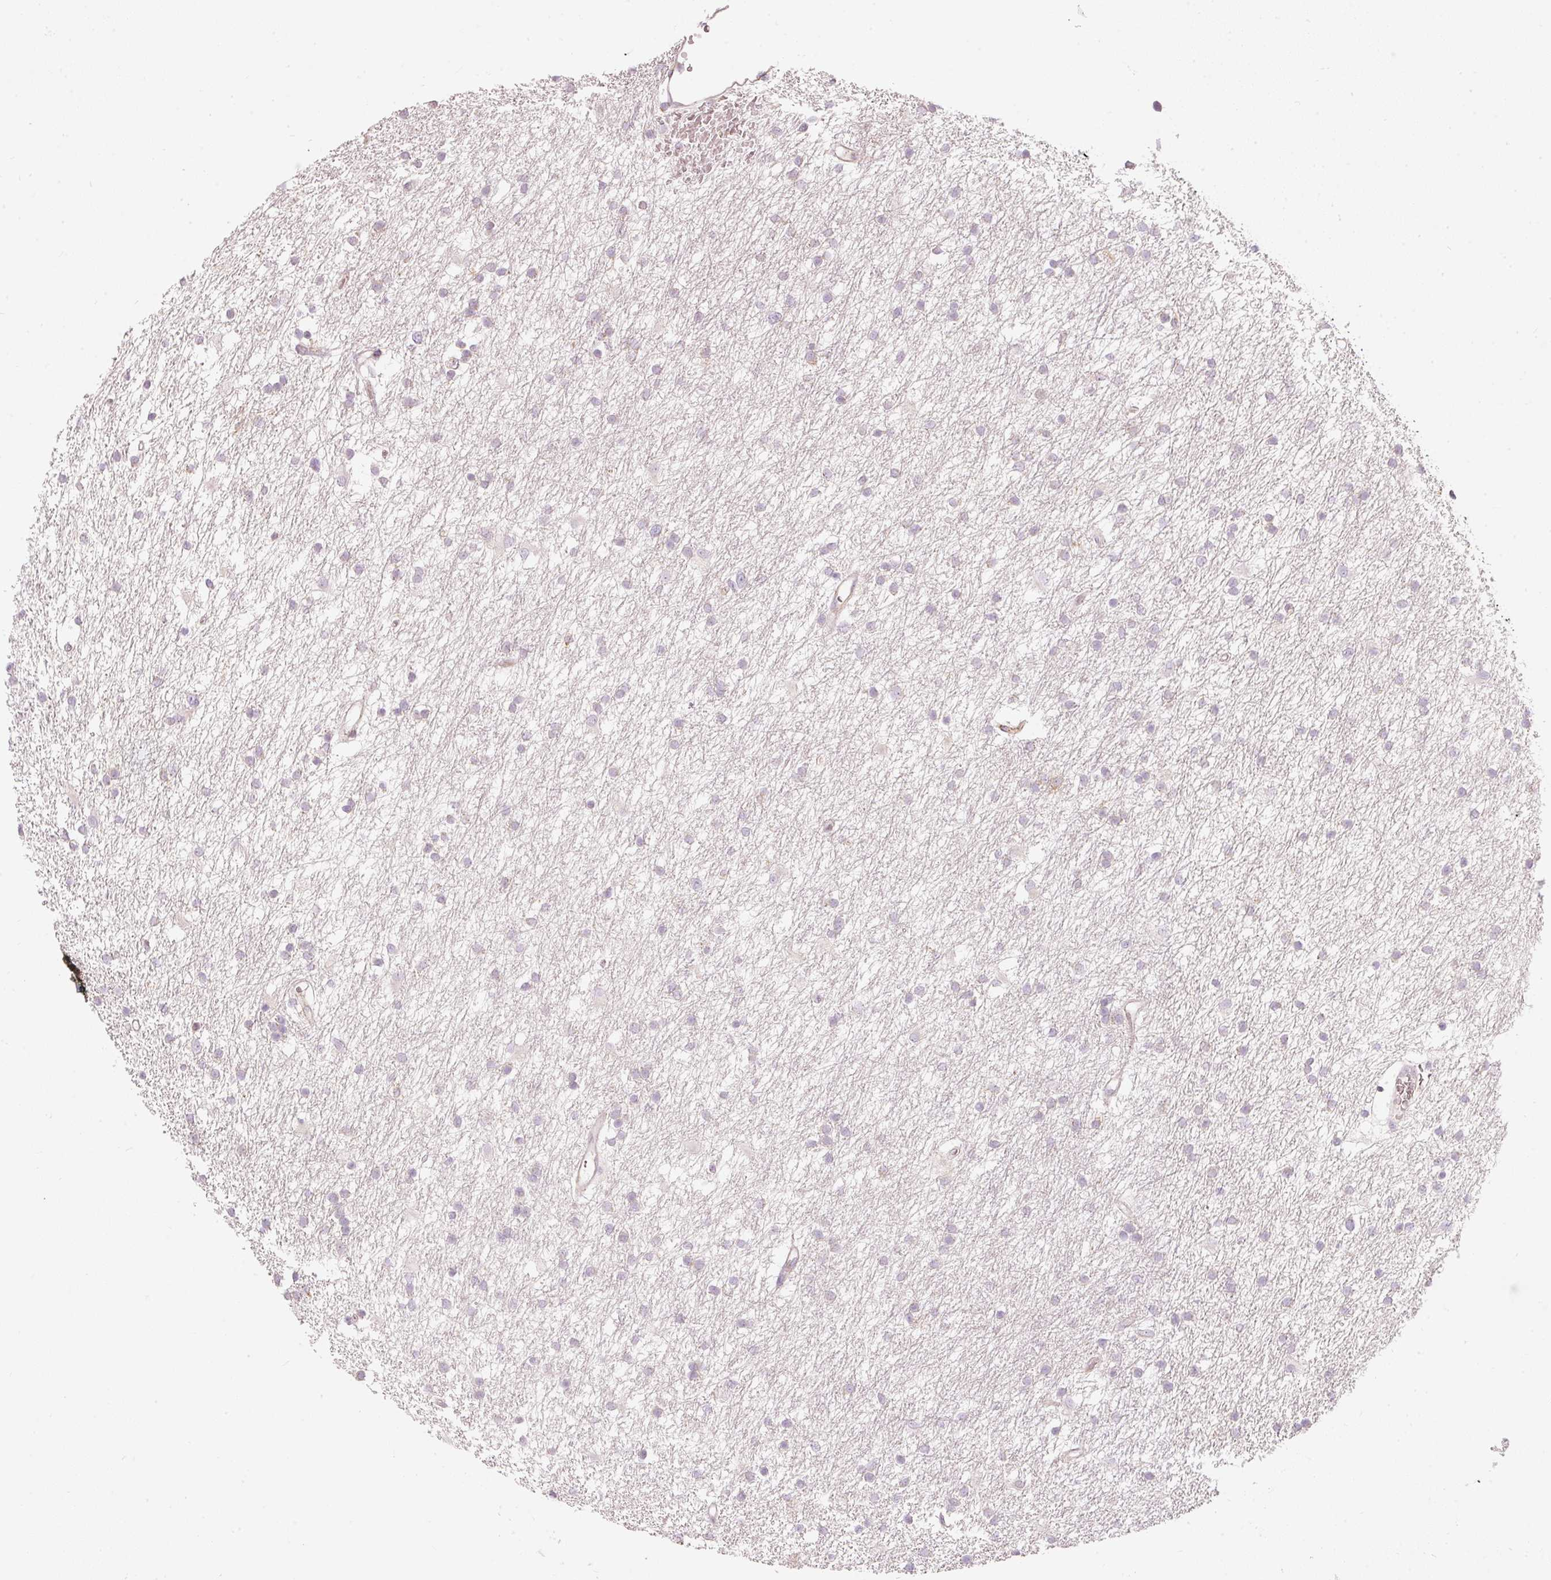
{"staining": {"intensity": "negative", "quantity": "none", "location": "none"}, "tissue": "glioma", "cell_type": "Tumor cells", "image_type": "cancer", "snomed": [{"axis": "morphology", "description": "Glioma, malignant, High grade"}, {"axis": "topography", "description": "Brain"}], "caption": "IHC photomicrograph of neoplastic tissue: human malignant glioma (high-grade) stained with DAB (3,3'-diaminobenzidine) exhibits no significant protein positivity in tumor cells.", "gene": "SNAPC5", "patient": {"sex": "male", "age": 77}}